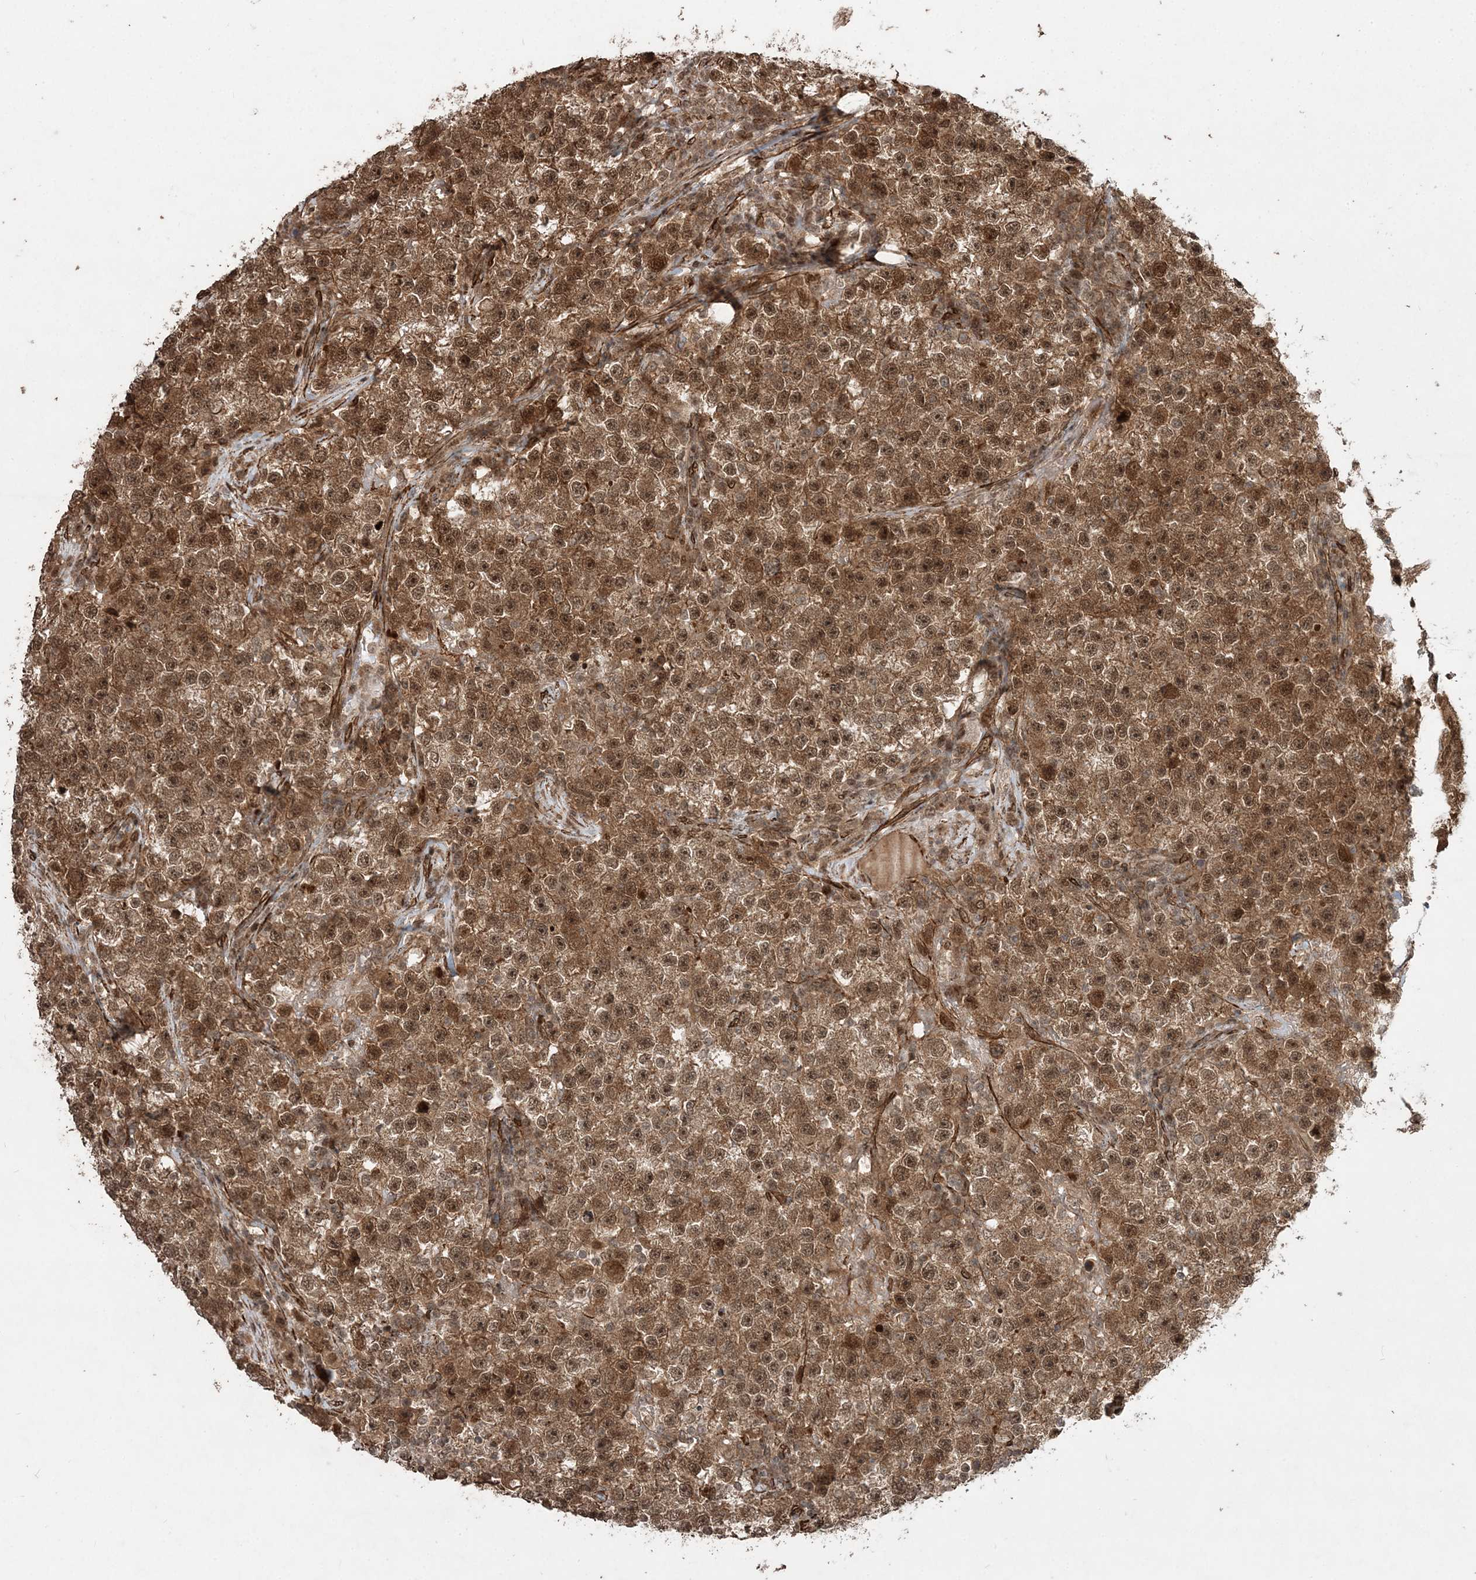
{"staining": {"intensity": "moderate", "quantity": ">75%", "location": "cytoplasmic/membranous,nuclear"}, "tissue": "testis cancer", "cell_type": "Tumor cells", "image_type": "cancer", "snomed": [{"axis": "morphology", "description": "Seminoma, NOS"}, {"axis": "topography", "description": "Testis"}], "caption": "Testis cancer stained with a protein marker displays moderate staining in tumor cells.", "gene": "ETAA1", "patient": {"sex": "male", "age": 22}}